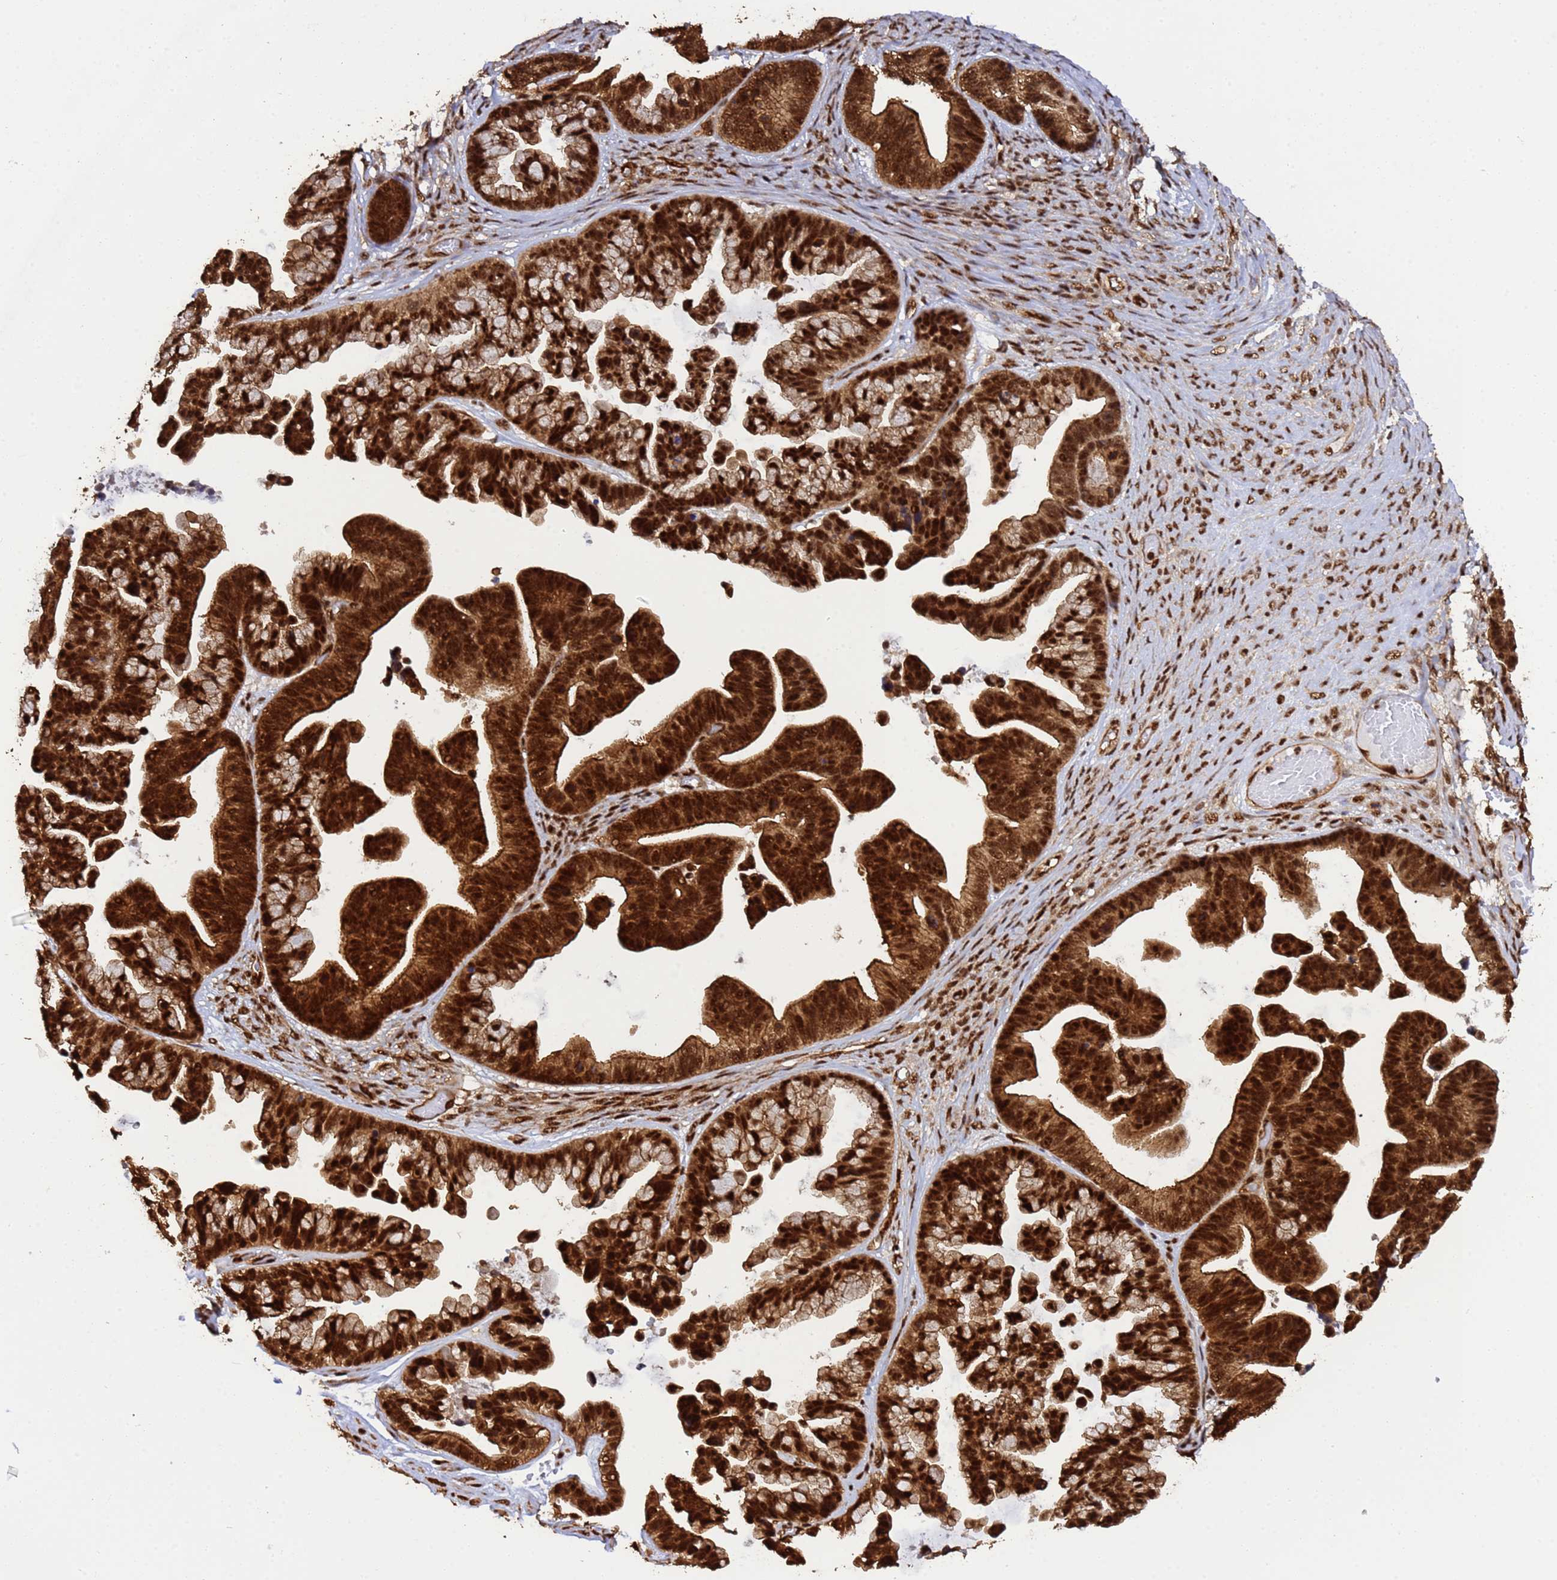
{"staining": {"intensity": "strong", "quantity": ">75%", "location": "cytoplasmic/membranous,nuclear"}, "tissue": "ovarian cancer", "cell_type": "Tumor cells", "image_type": "cancer", "snomed": [{"axis": "morphology", "description": "Cystadenocarcinoma, serous, NOS"}, {"axis": "topography", "description": "Ovary"}], "caption": "The image displays immunohistochemical staining of ovarian cancer. There is strong cytoplasmic/membranous and nuclear expression is identified in about >75% of tumor cells.", "gene": "SYF2", "patient": {"sex": "female", "age": 56}}